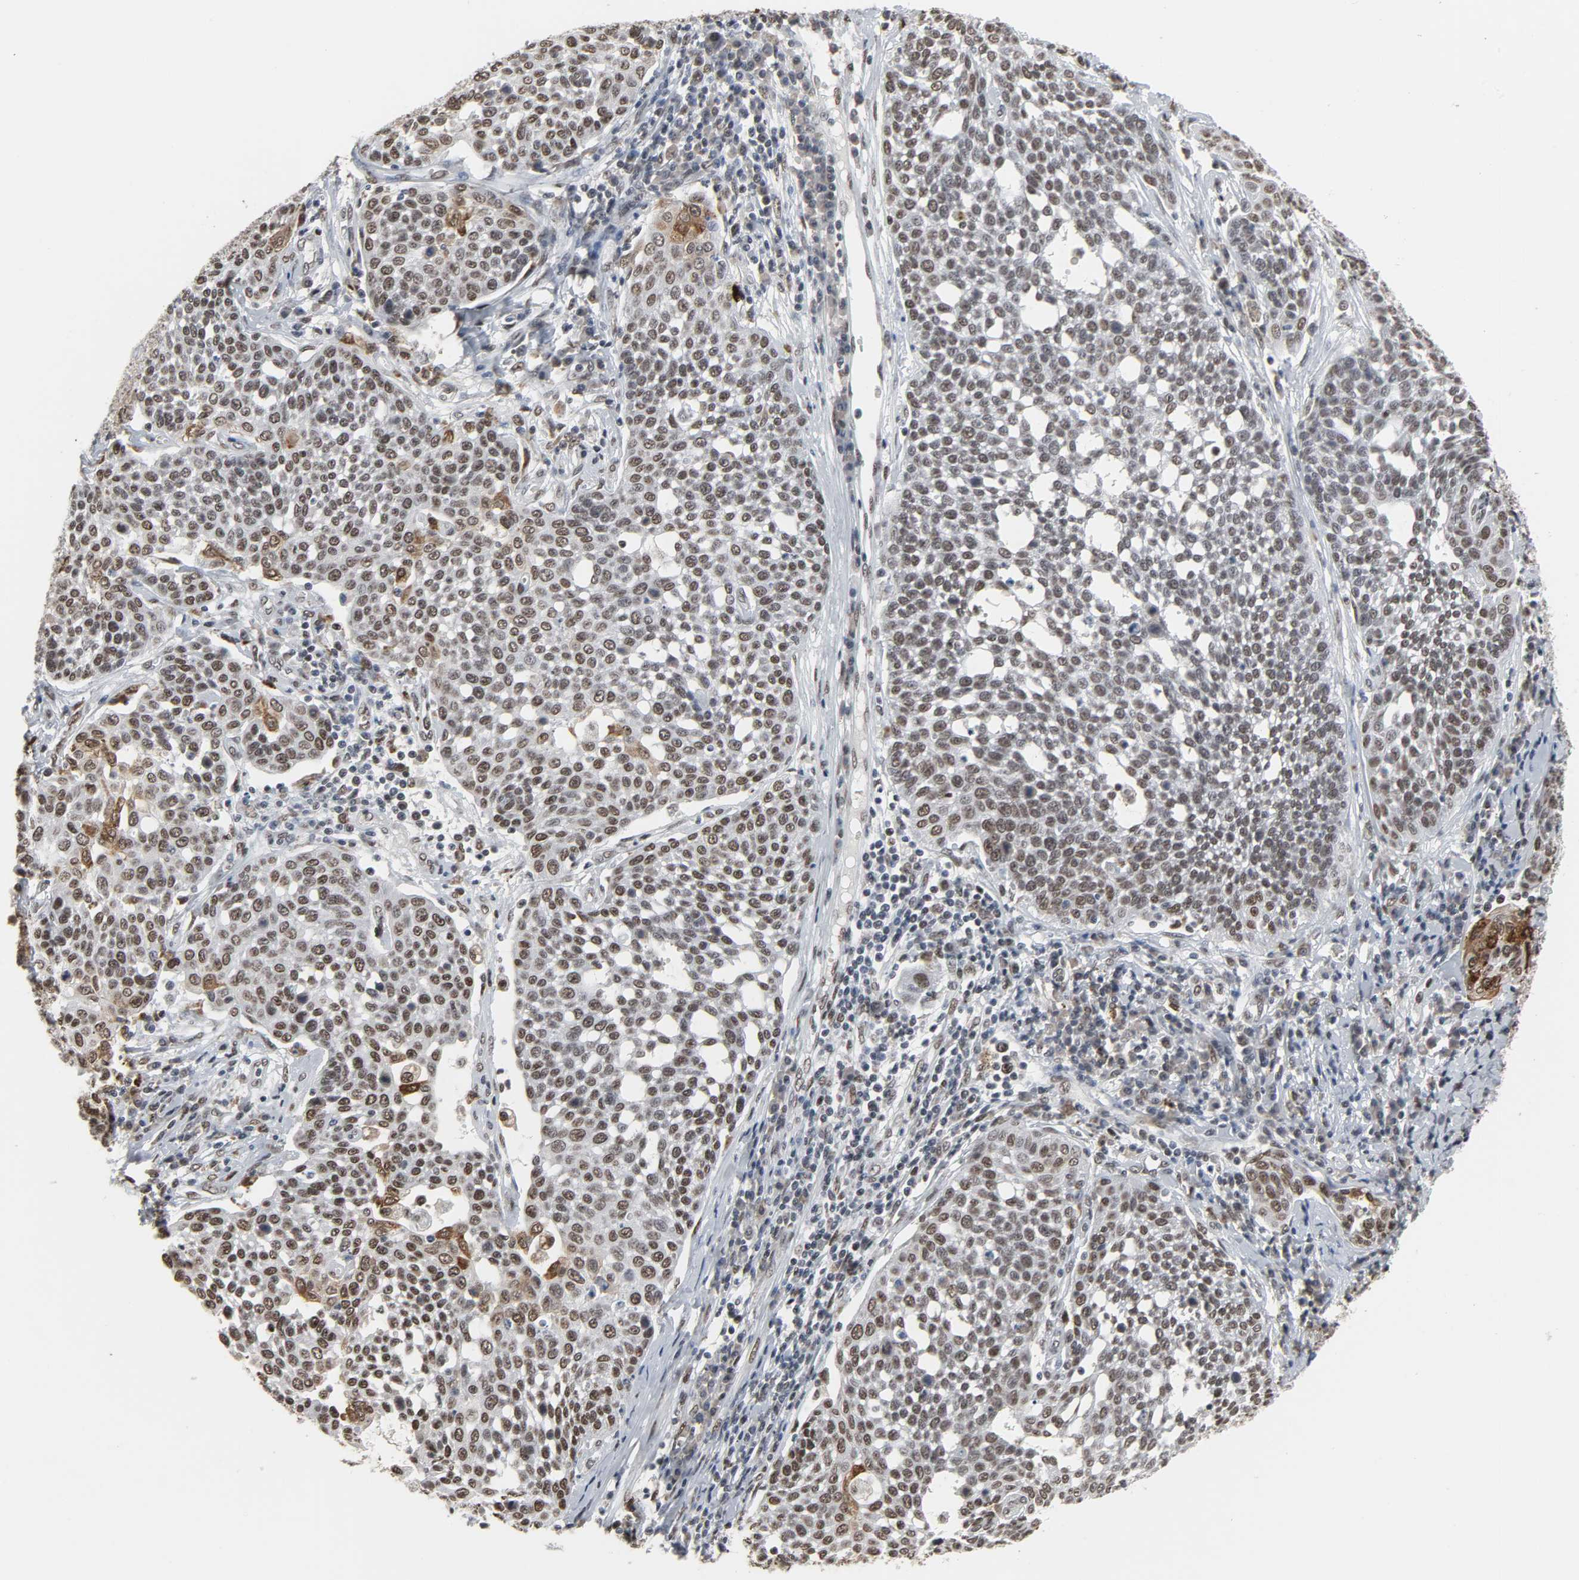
{"staining": {"intensity": "weak", "quantity": ">75%", "location": "nuclear"}, "tissue": "cervical cancer", "cell_type": "Tumor cells", "image_type": "cancer", "snomed": [{"axis": "morphology", "description": "Squamous cell carcinoma, NOS"}, {"axis": "topography", "description": "Cervix"}], "caption": "Tumor cells show low levels of weak nuclear positivity in about >75% of cells in human squamous cell carcinoma (cervical).", "gene": "DAZAP1", "patient": {"sex": "female", "age": 34}}